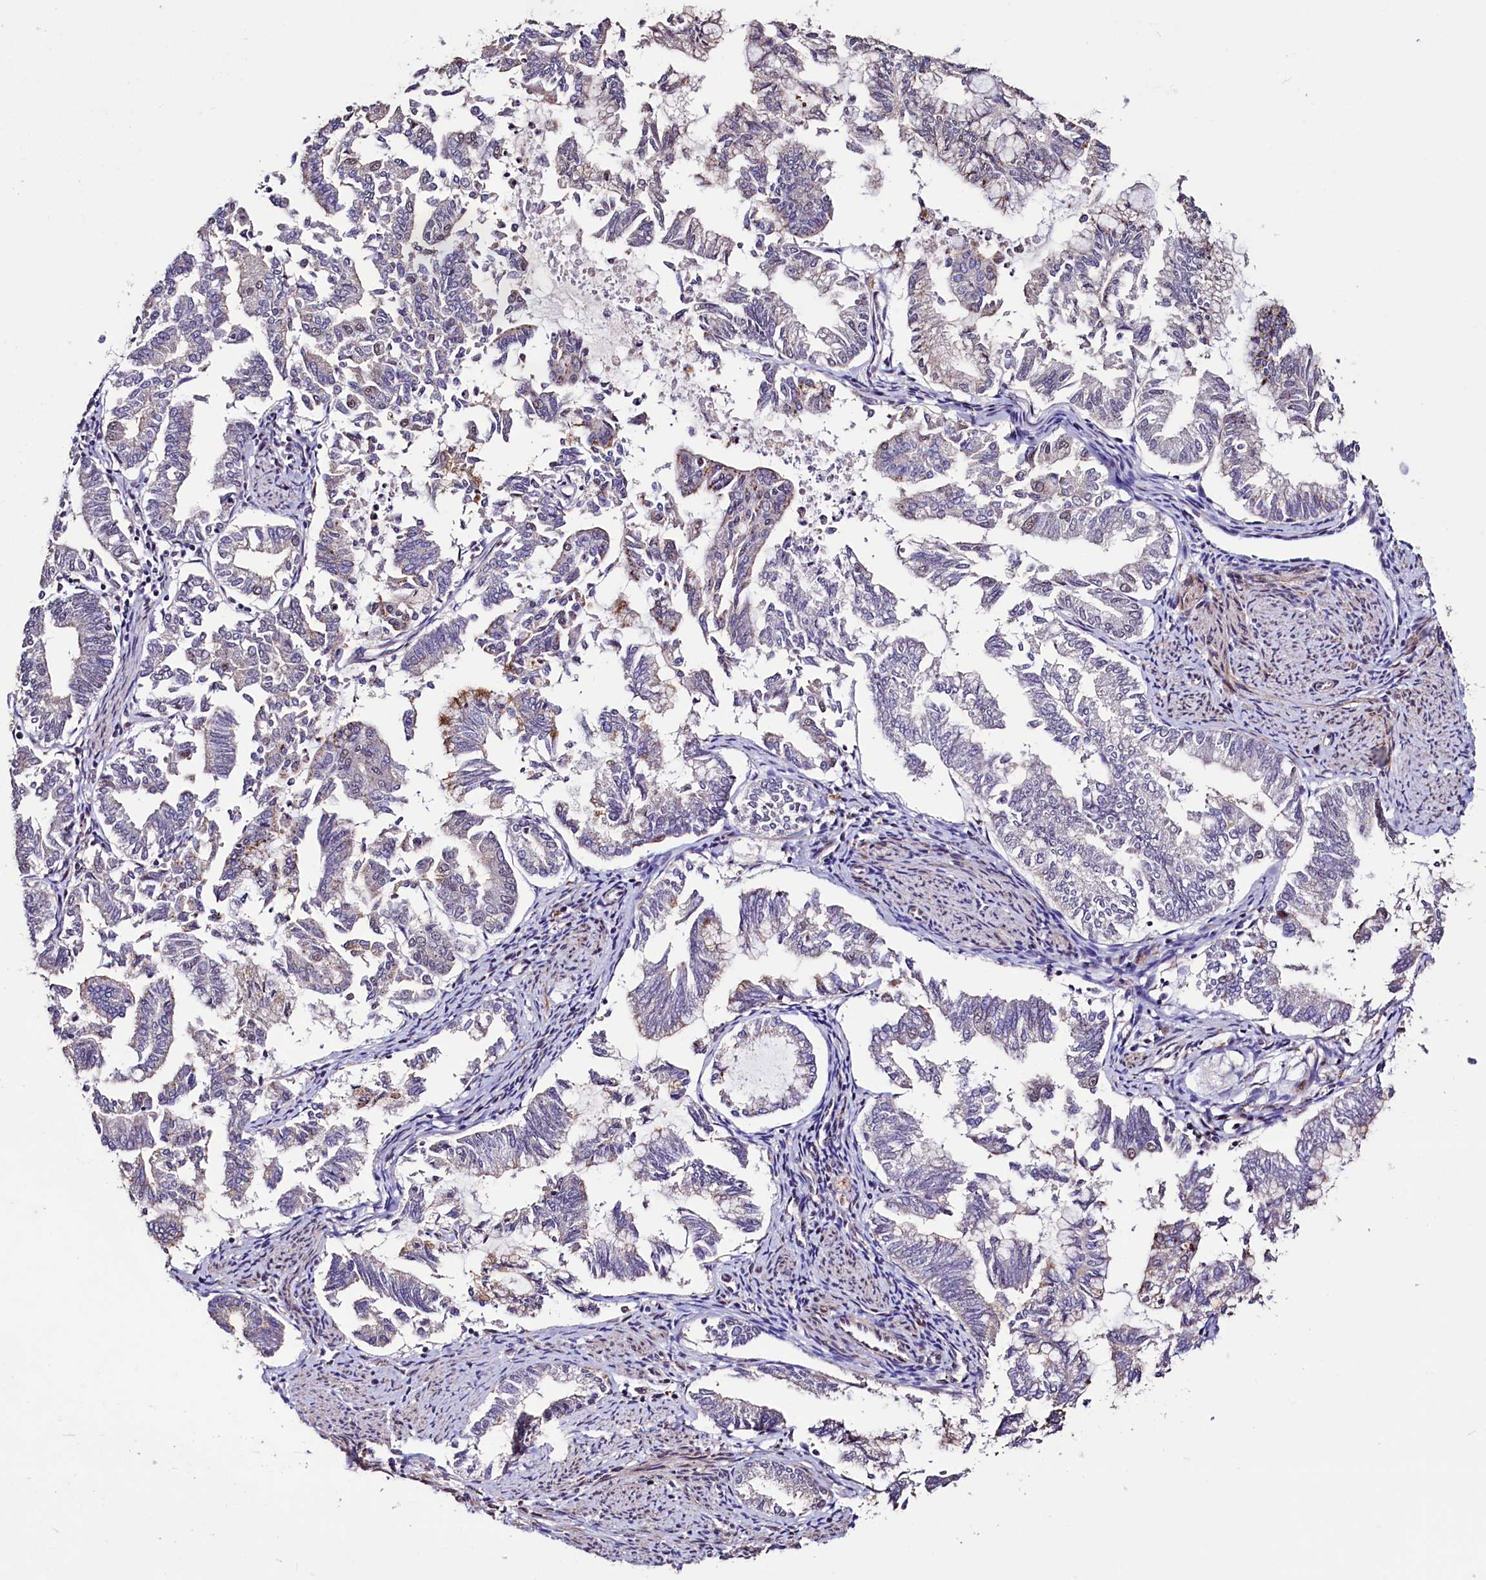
{"staining": {"intensity": "negative", "quantity": "none", "location": "none"}, "tissue": "endometrial cancer", "cell_type": "Tumor cells", "image_type": "cancer", "snomed": [{"axis": "morphology", "description": "Adenocarcinoma, NOS"}, {"axis": "topography", "description": "Endometrium"}], "caption": "This is a histopathology image of immunohistochemistry (IHC) staining of endometrial adenocarcinoma, which shows no positivity in tumor cells.", "gene": "SFSWAP", "patient": {"sex": "female", "age": 79}}